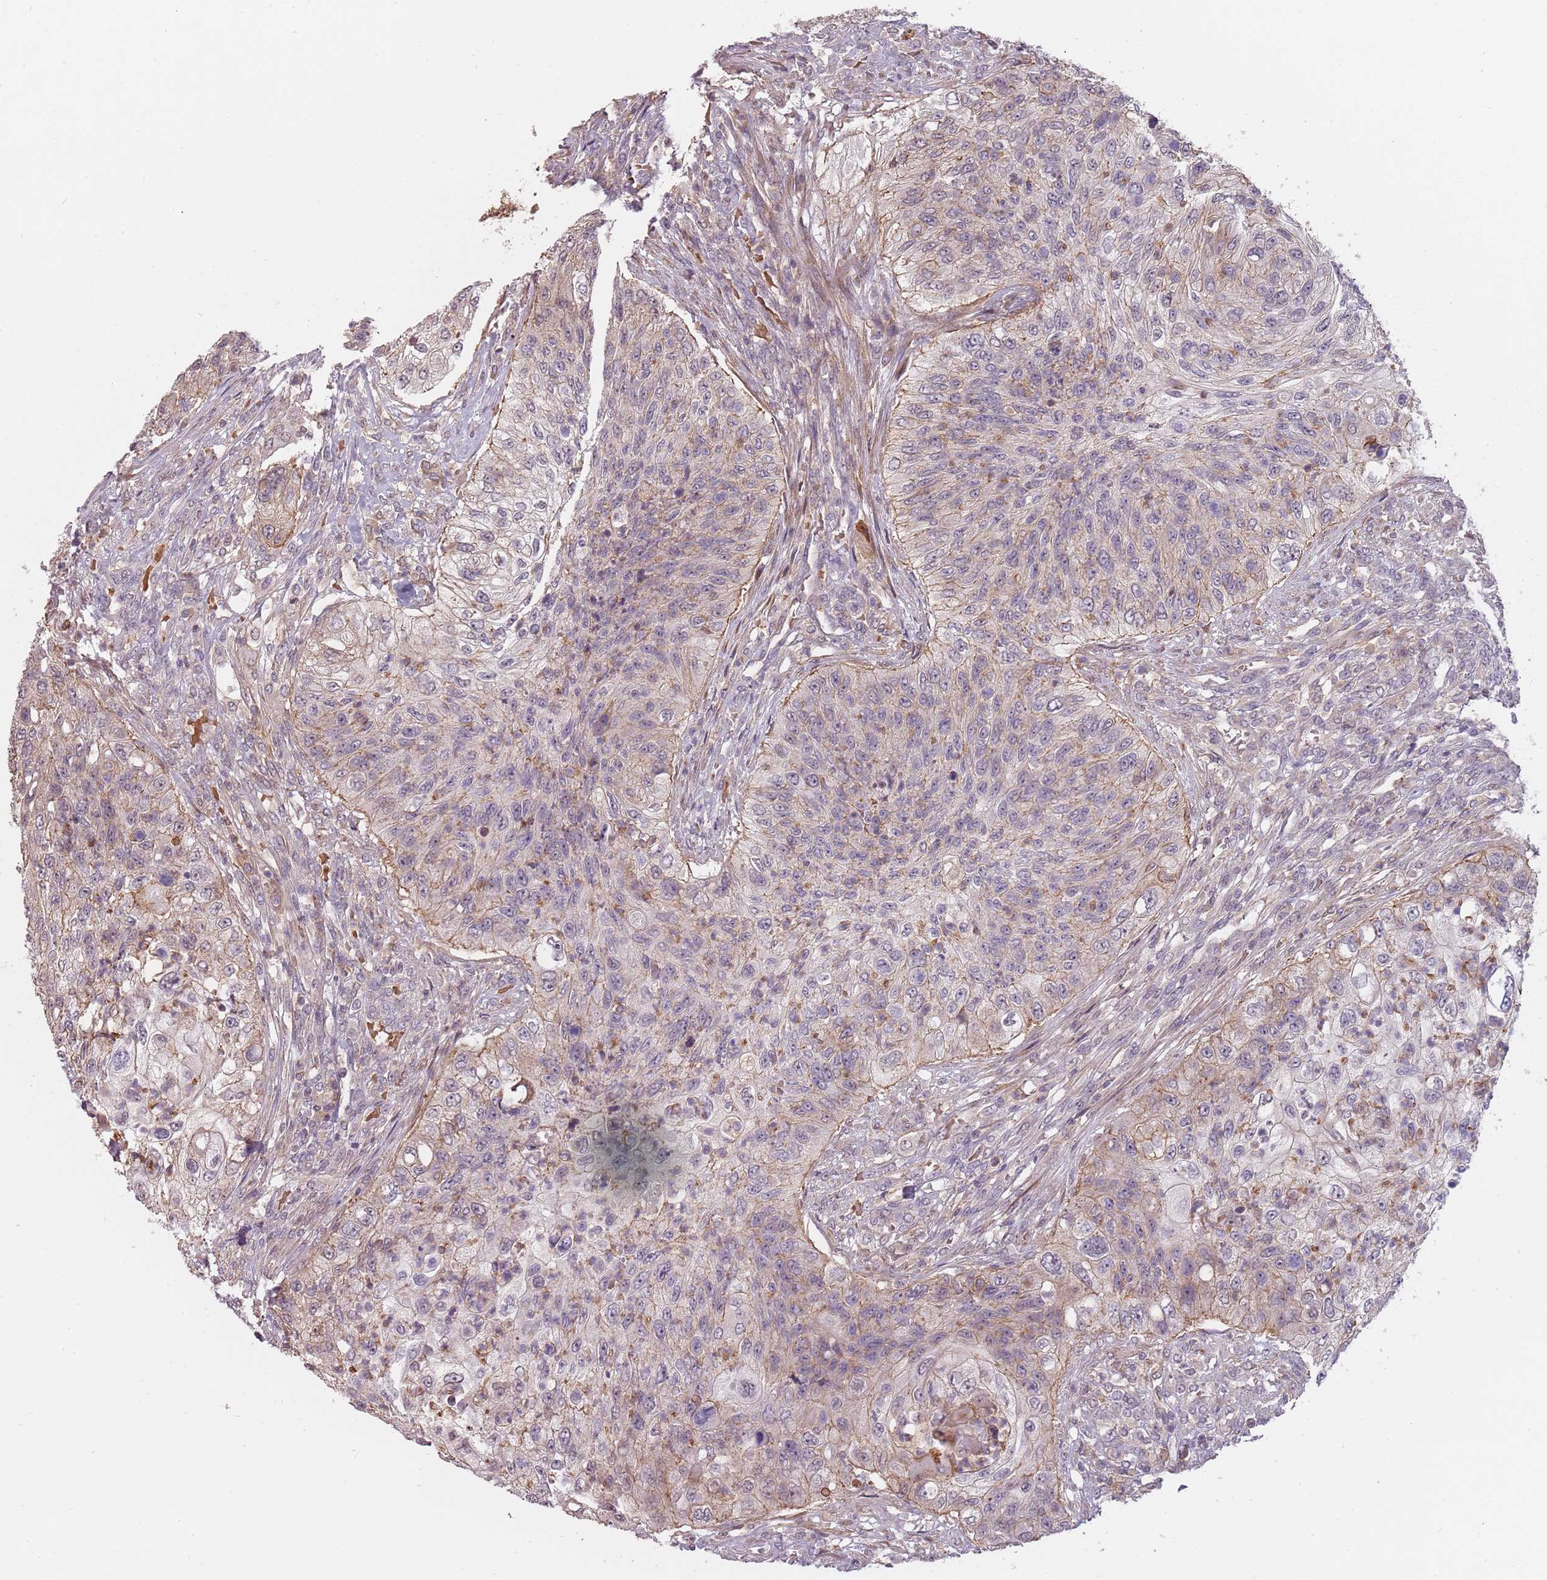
{"staining": {"intensity": "weak", "quantity": "25%-75%", "location": "cytoplasmic/membranous"}, "tissue": "urothelial cancer", "cell_type": "Tumor cells", "image_type": "cancer", "snomed": [{"axis": "morphology", "description": "Urothelial carcinoma, High grade"}, {"axis": "topography", "description": "Urinary bladder"}], "caption": "Urothelial cancer stained with a brown dye shows weak cytoplasmic/membranous positive staining in about 25%-75% of tumor cells.", "gene": "PPP1R14C", "patient": {"sex": "female", "age": 60}}